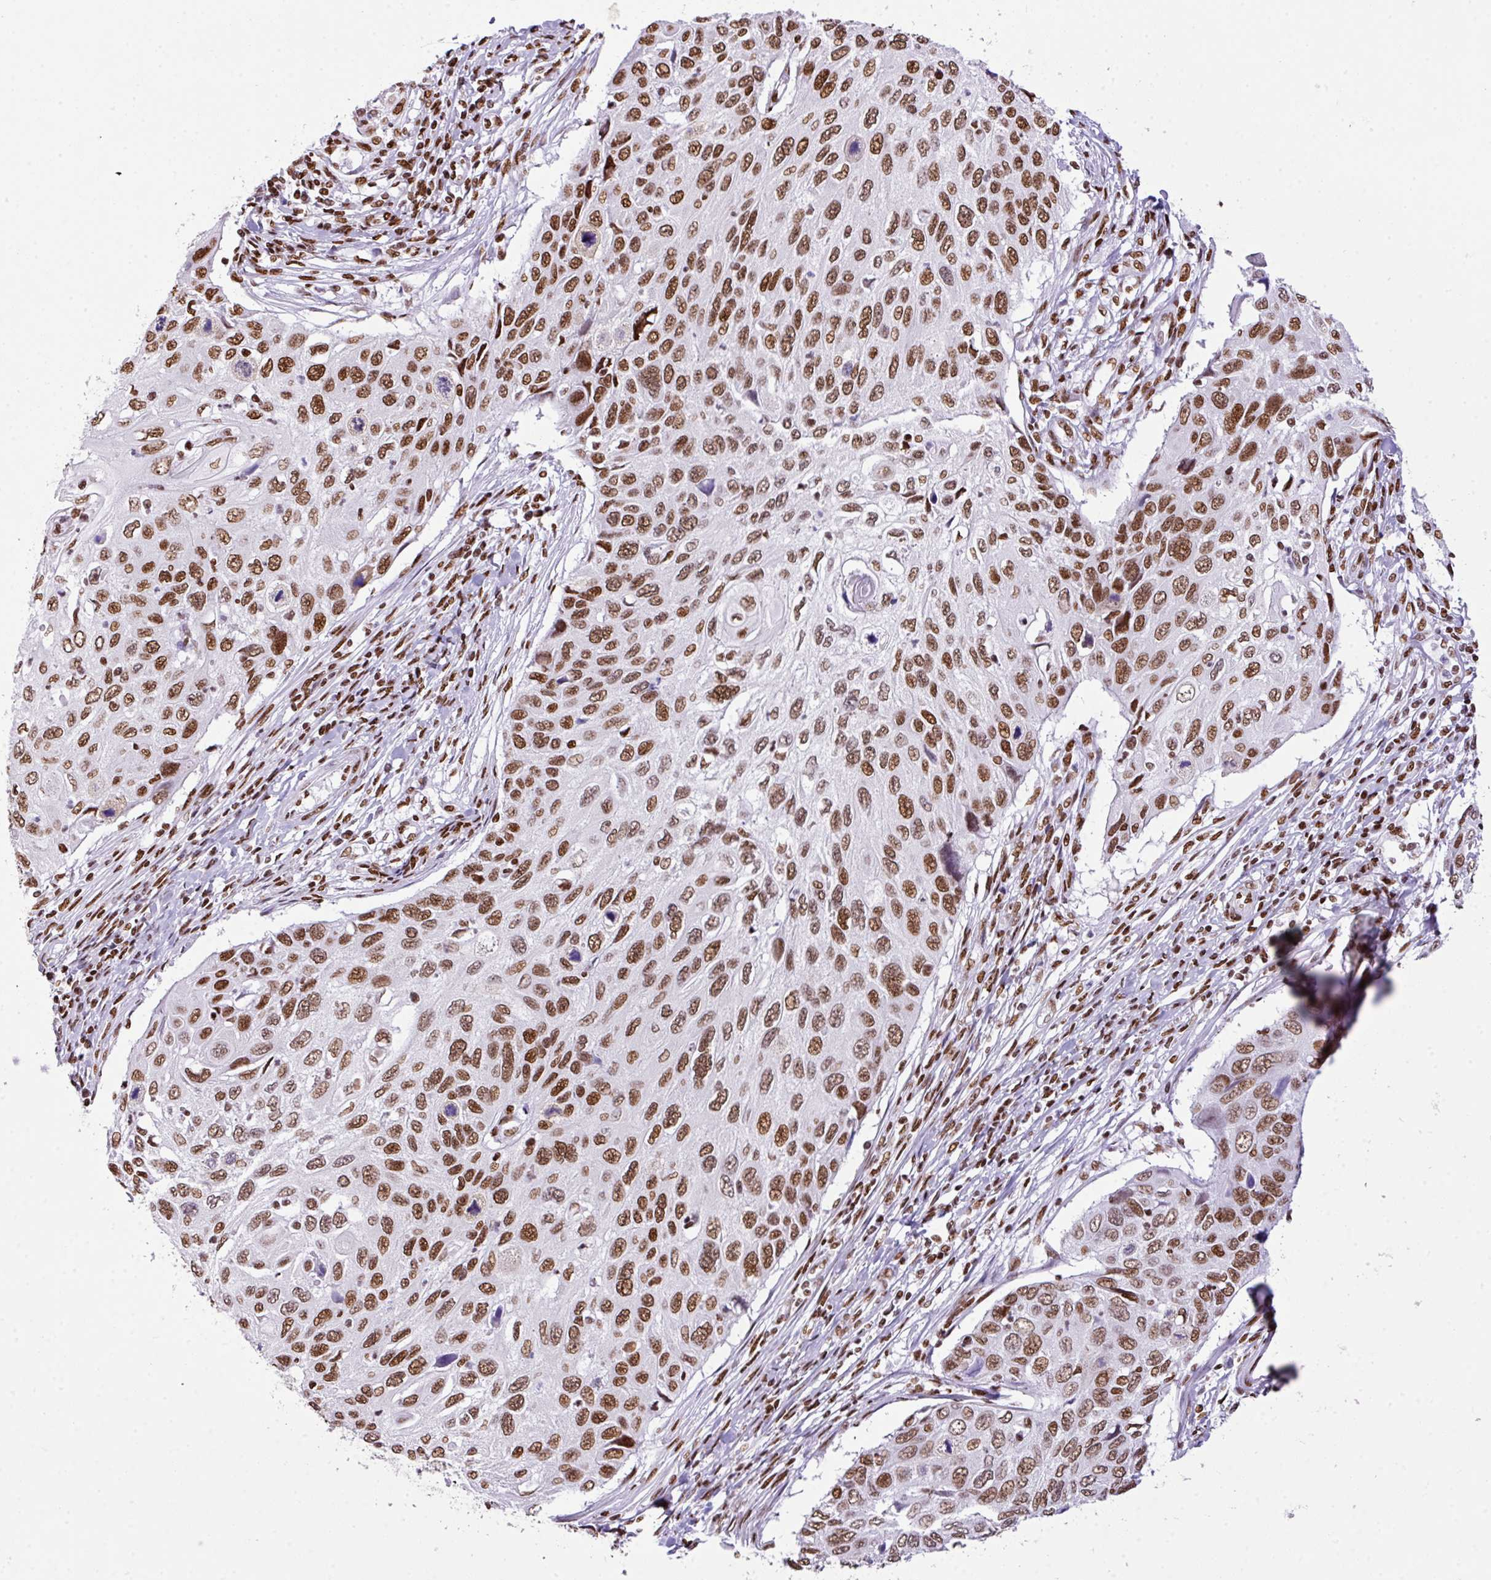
{"staining": {"intensity": "moderate", "quantity": ">75%", "location": "nuclear"}, "tissue": "cervical cancer", "cell_type": "Tumor cells", "image_type": "cancer", "snomed": [{"axis": "morphology", "description": "Squamous cell carcinoma, NOS"}, {"axis": "topography", "description": "Cervix"}], "caption": "An immunohistochemistry (IHC) image of tumor tissue is shown. Protein staining in brown labels moderate nuclear positivity in cervical cancer (squamous cell carcinoma) within tumor cells.", "gene": "RARG", "patient": {"sex": "female", "age": 70}}